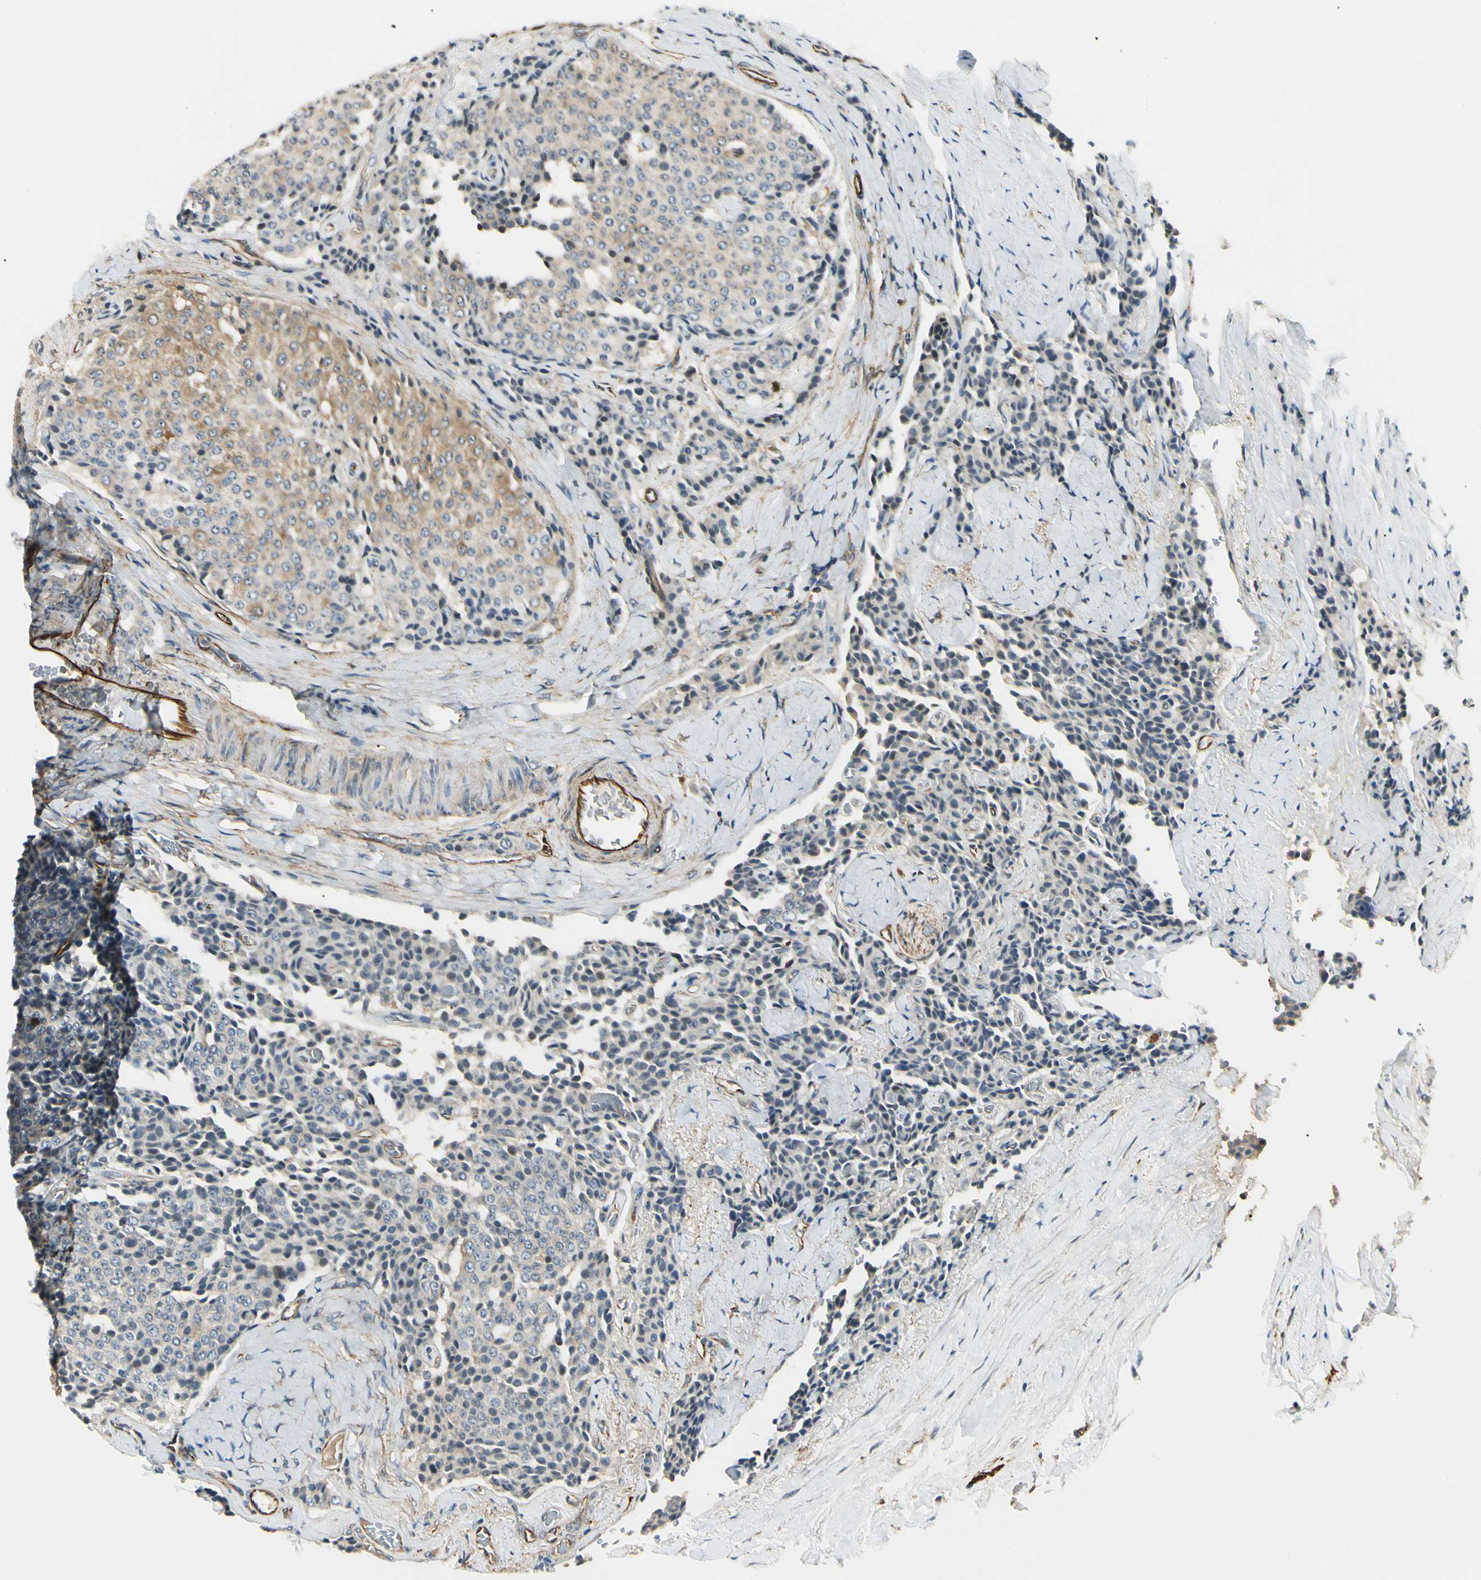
{"staining": {"intensity": "negative", "quantity": "none", "location": "none"}, "tissue": "carcinoid", "cell_type": "Tumor cells", "image_type": "cancer", "snomed": [{"axis": "morphology", "description": "Carcinoid, malignant, NOS"}, {"axis": "topography", "description": "Colon"}], "caption": "There is no significant positivity in tumor cells of carcinoid (malignant).", "gene": "FTH1", "patient": {"sex": "female", "age": 61}}